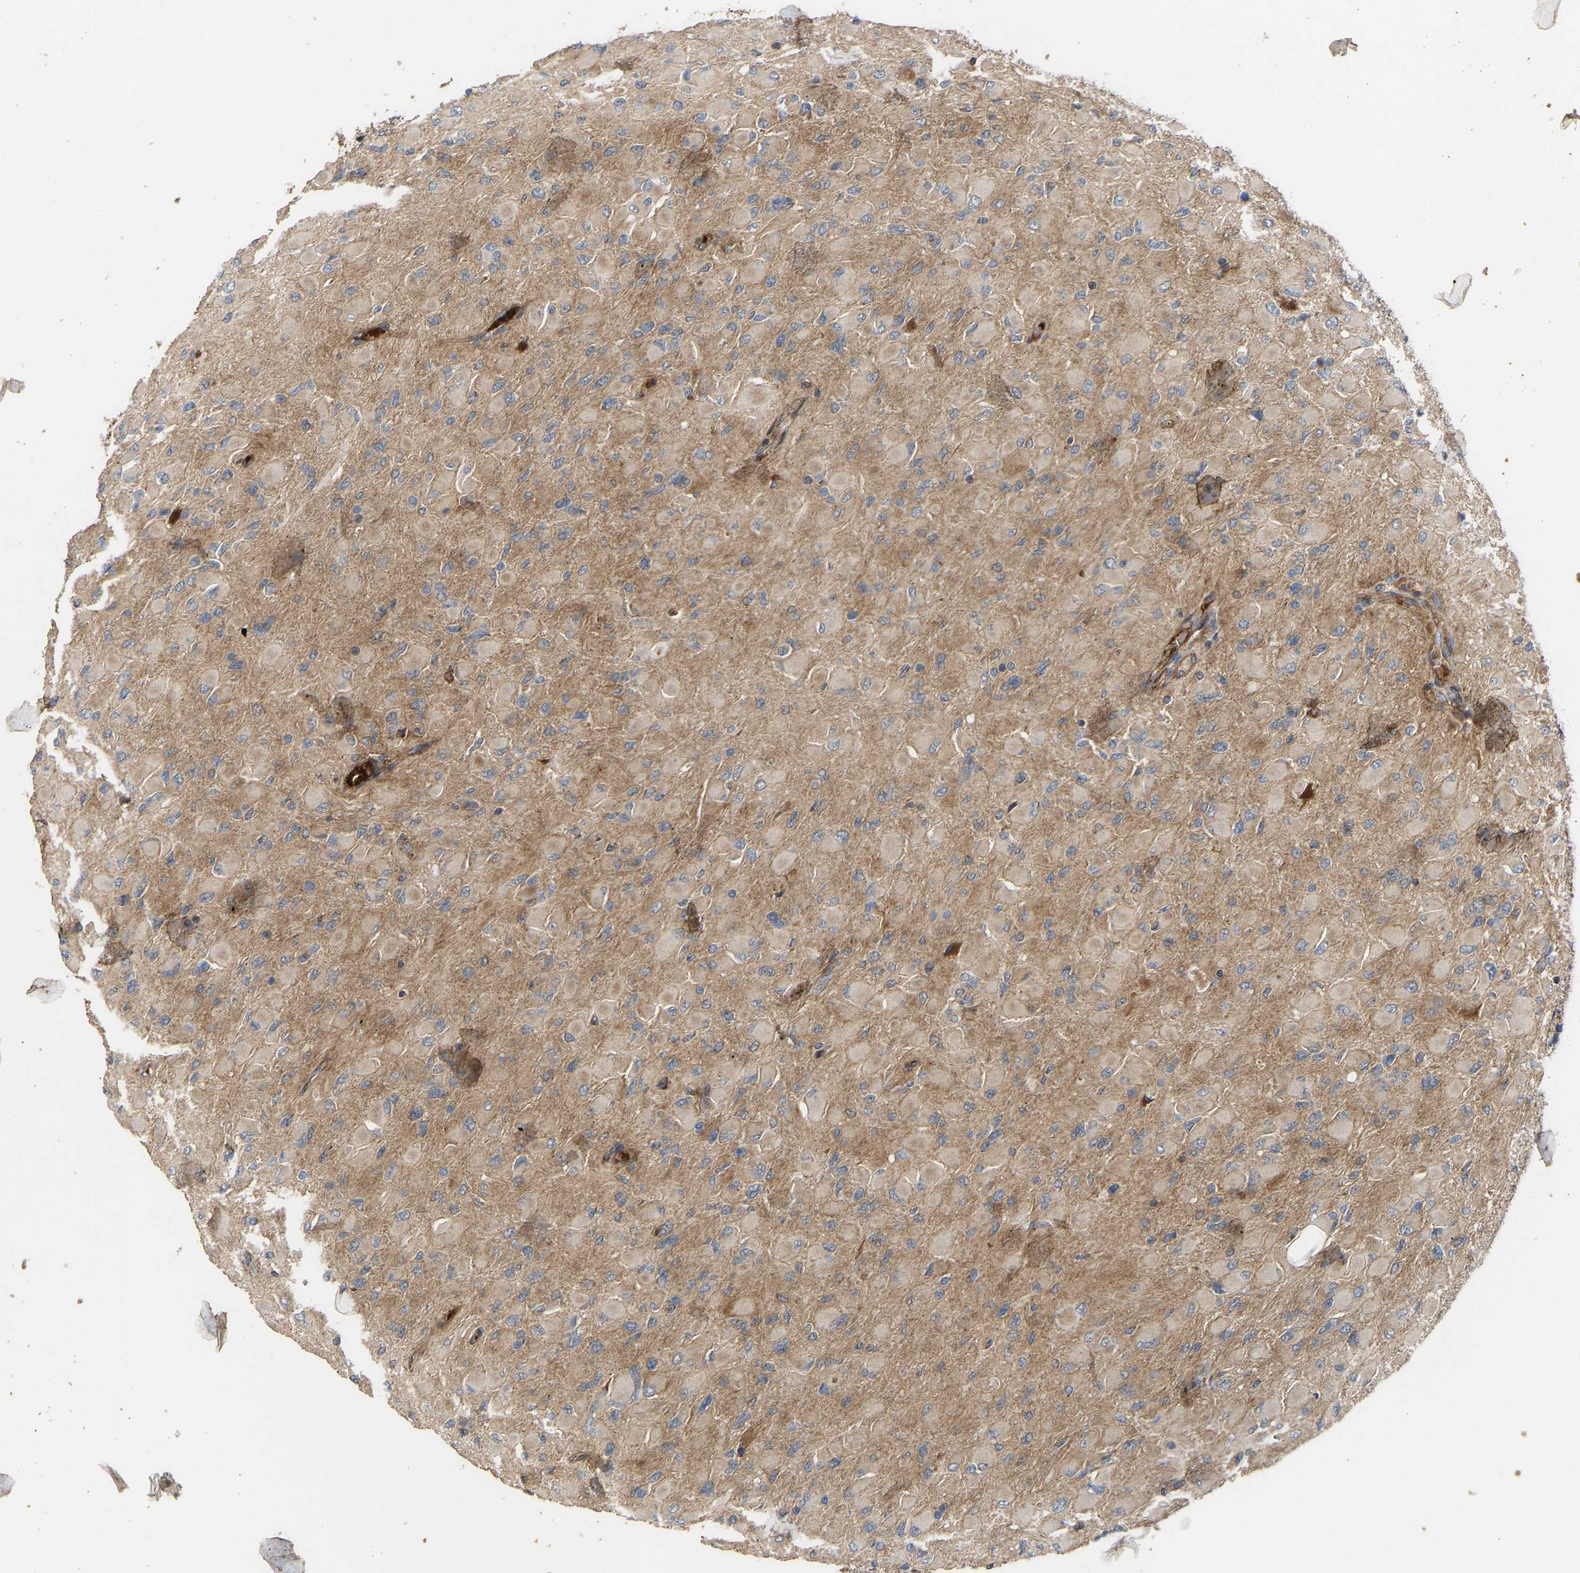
{"staining": {"intensity": "weak", "quantity": ">75%", "location": "cytoplasmic/membranous"}, "tissue": "glioma", "cell_type": "Tumor cells", "image_type": "cancer", "snomed": [{"axis": "morphology", "description": "Glioma, malignant, High grade"}, {"axis": "topography", "description": "Cerebral cortex"}], "caption": "This is a micrograph of immunohistochemistry staining of glioma, which shows weak positivity in the cytoplasmic/membranous of tumor cells.", "gene": "STAU1", "patient": {"sex": "female", "age": 36}}